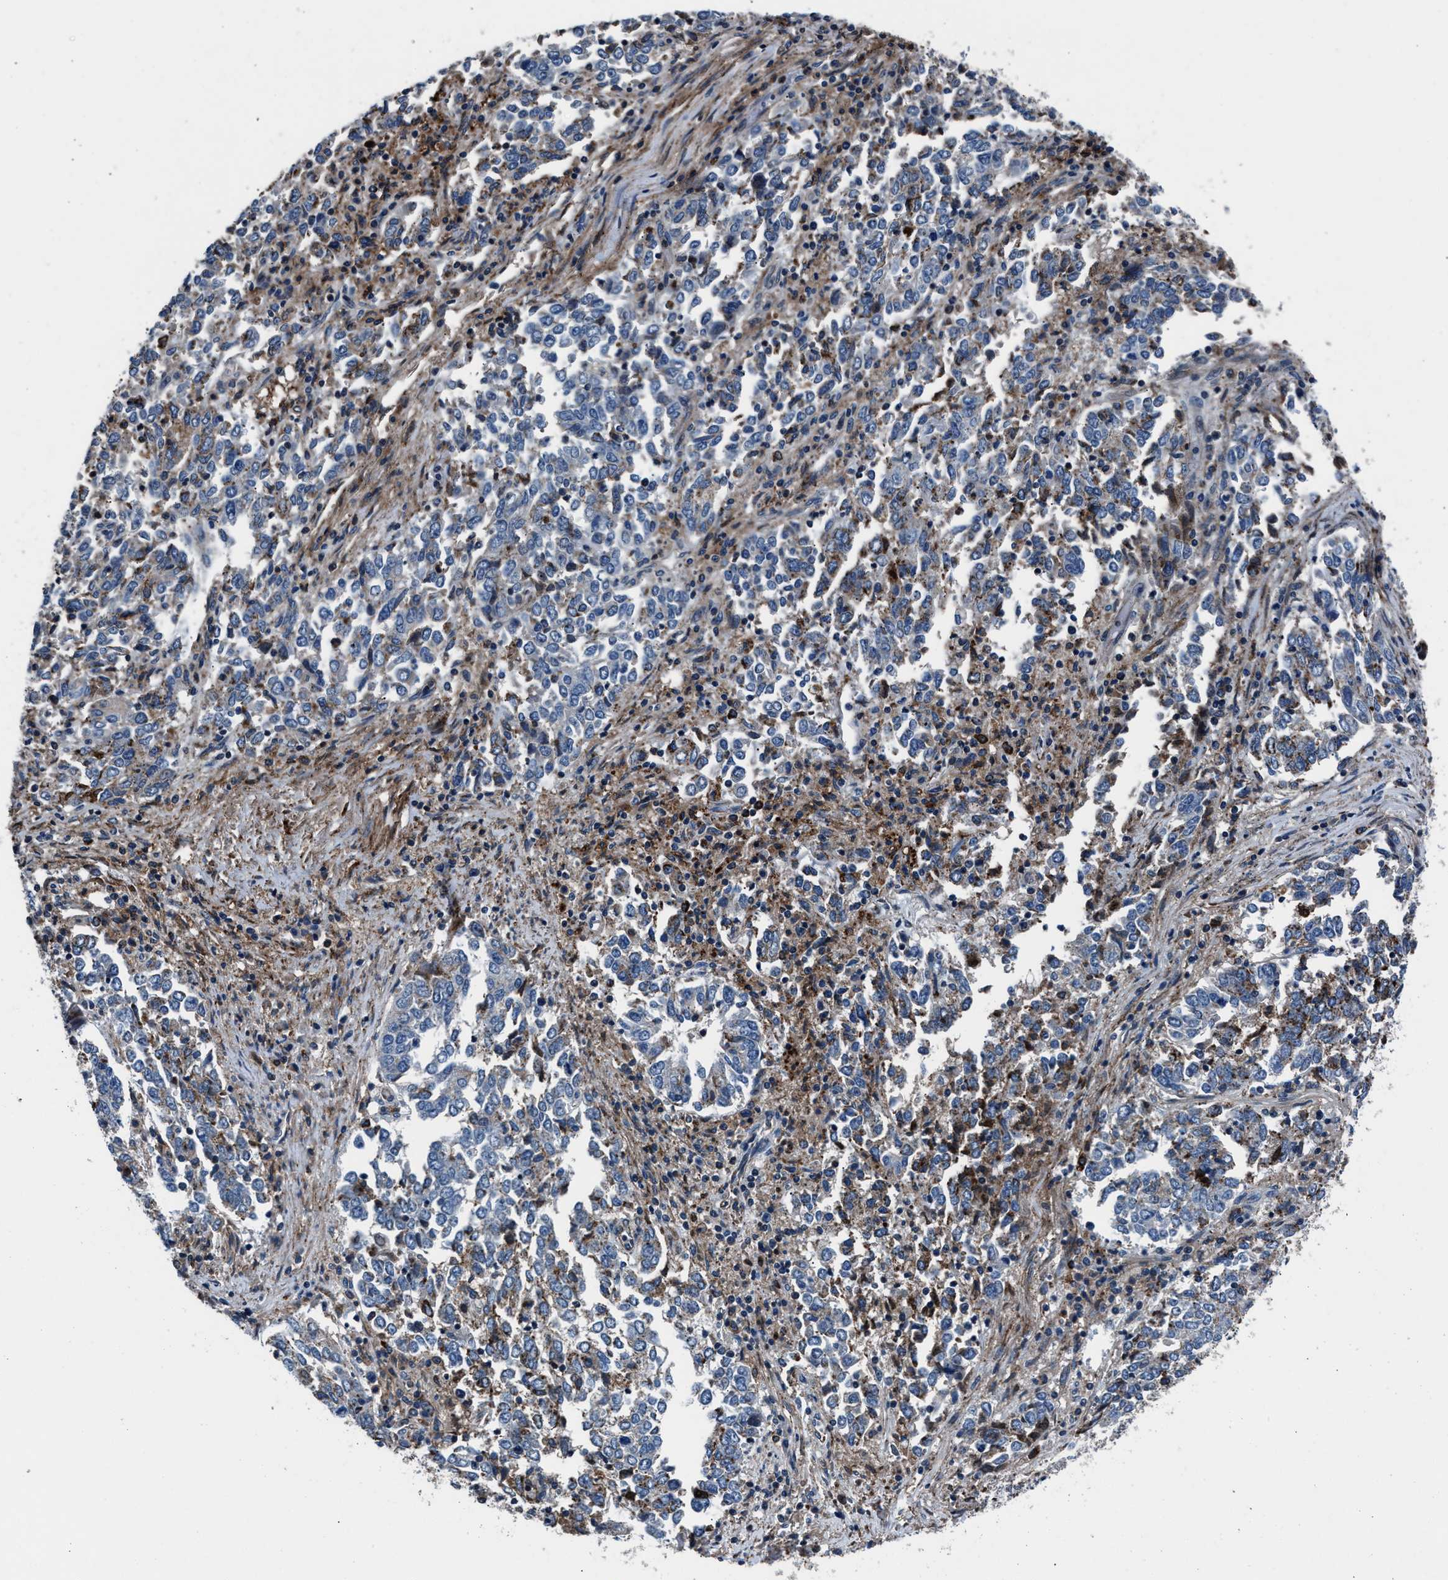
{"staining": {"intensity": "negative", "quantity": "none", "location": "none"}, "tissue": "endometrial cancer", "cell_type": "Tumor cells", "image_type": "cancer", "snomed": [{"axis": "morphology", "description": "Adenocarcinoma, NOS"}, {"axis": "topography", "description": "Endometrium"}], "caption": "Immunohistochemistry photomicrograph of neoplastic tissue: human endometrial cancer stained with DAB exhibits no significant protein expression in tumor cells.", "gene": "MFSD11", "patient": {"sex": "female", "age": 80}}